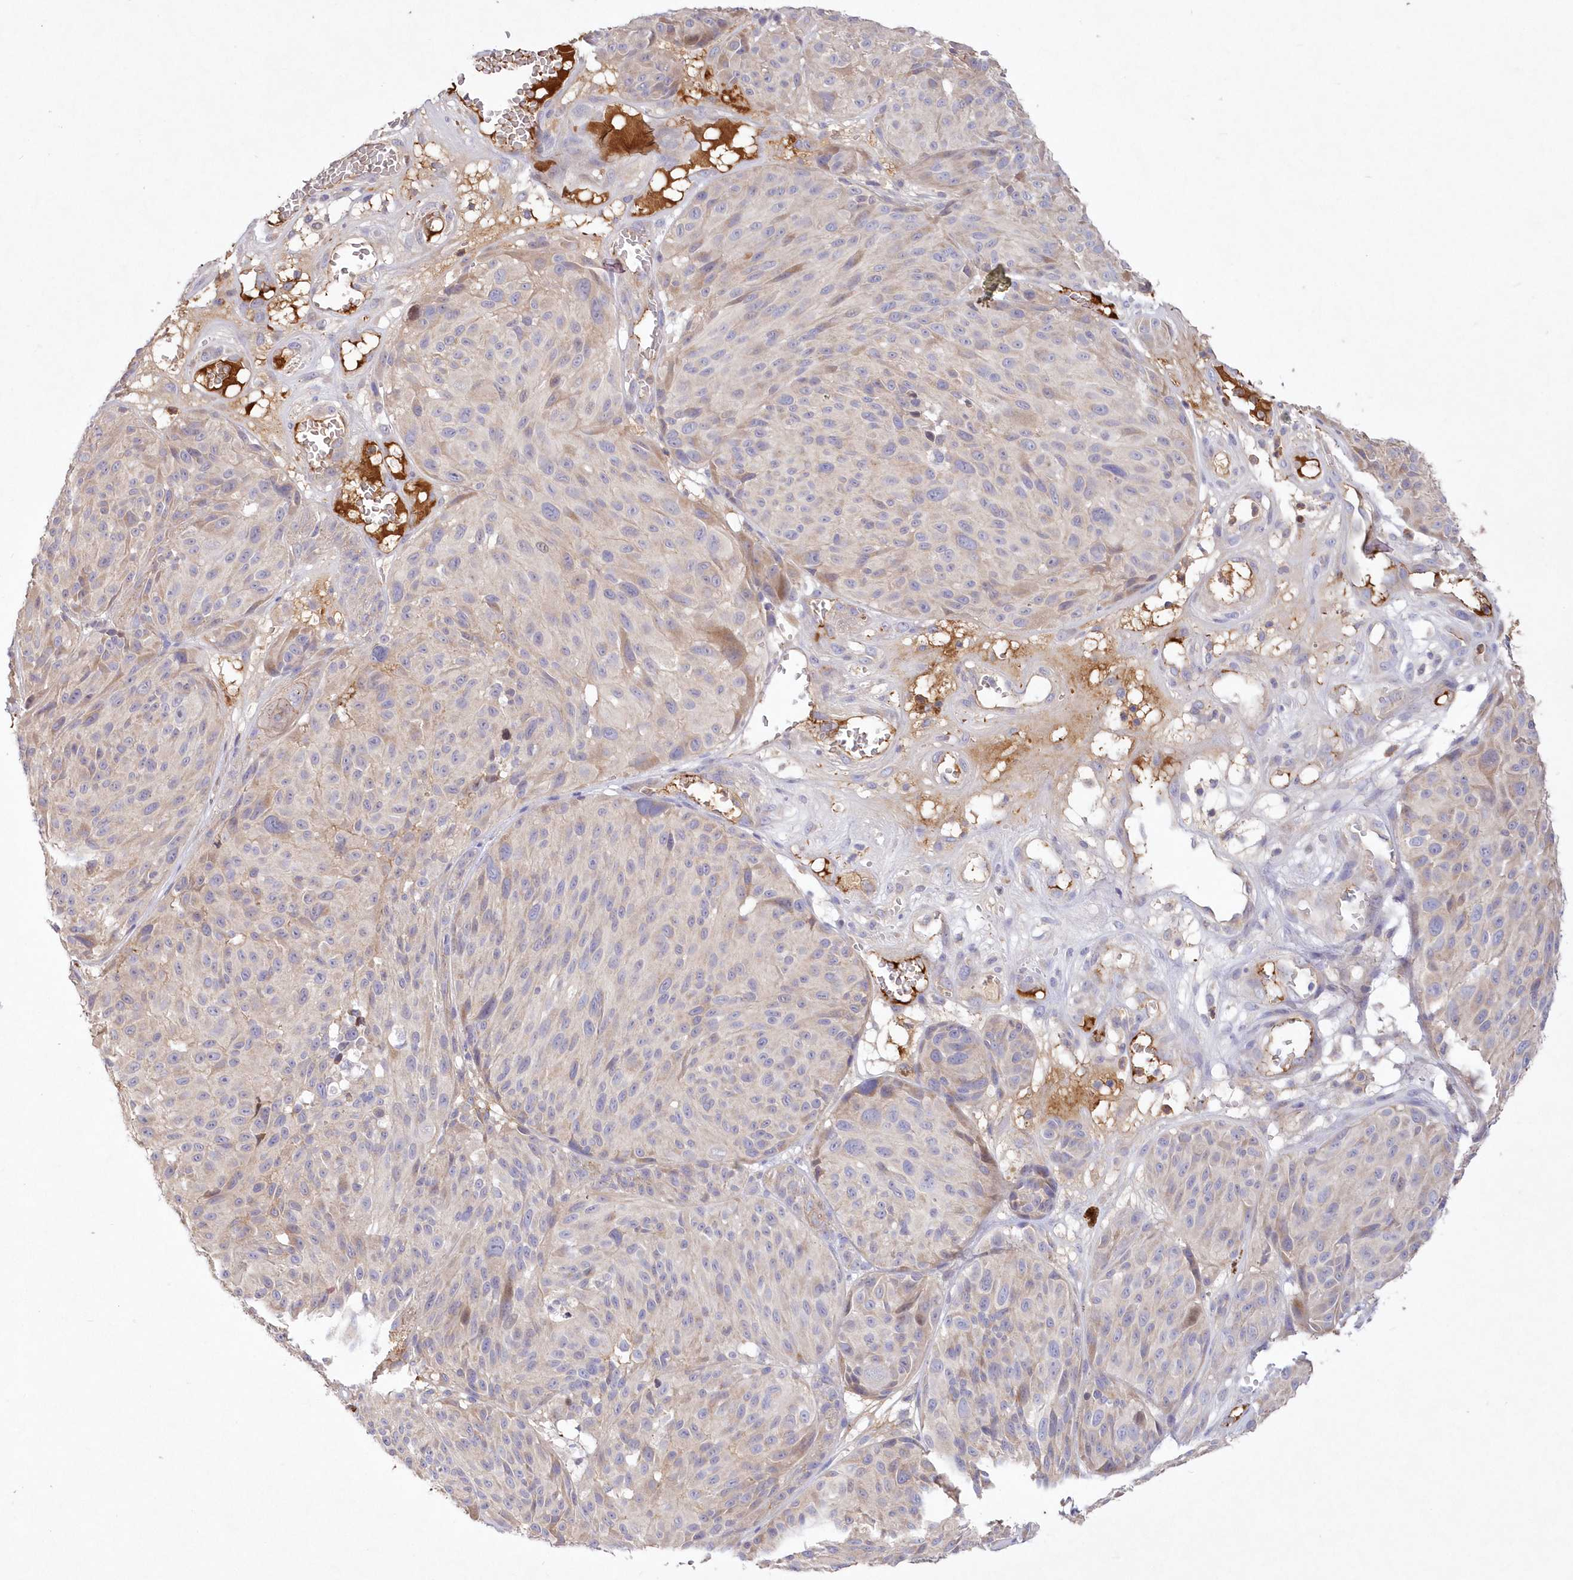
{"staining": {"intensity": "weak", "quantity": "<25%", "location": "cytoplasmic/membranous"}, "tissue": "melanoma", "cell_type": "Tumor cells", "image_type": "cancer", "snomed": [{"axis": "morphology", "description": "Malignant melanoma, NOS"}, {"axis": "topography", "description": "Skin"}], "caption": "There is no significant staining in tumor cells of malignant melanoma.", "gene": "WBP1L", "patient": {"sex": "male", "age": 83}}